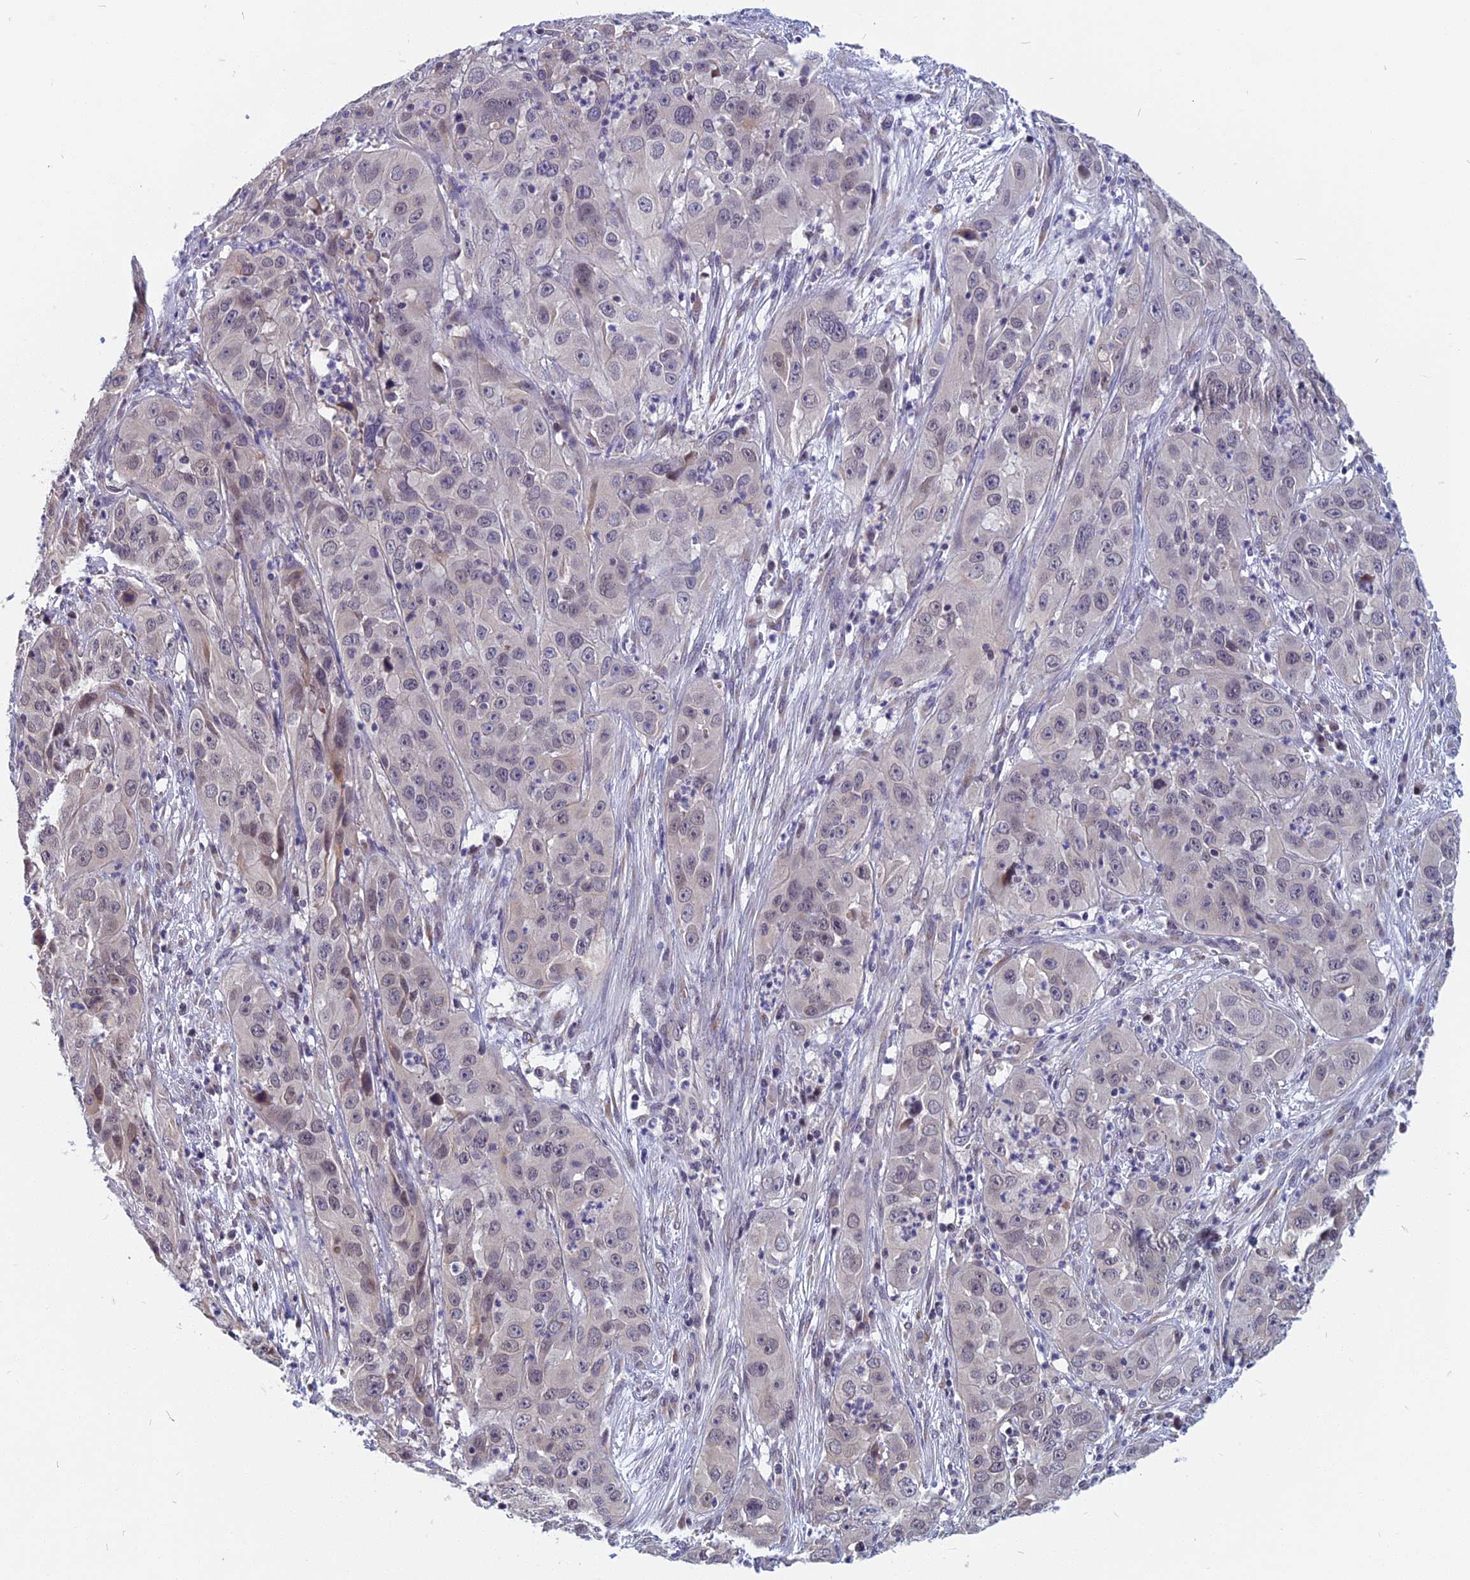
{"staining": {"intensity": "weak", "quantity": "<25%", "location": "nuclear"}, "tissue": "cervical cancer", "cell_type": "Tumor cells", "image_type": "cancer", "snomed": [{"axis": "morphology", "description": "Squamous cell carcinoma, NOS"}, {"axis": "topography", "description": "Cervix"}], "caption": "Immunohistochemistry (IHC) photomicrograph of neoplastic tissue: cervical cancer (squamous cell carcinoma) stained with DAB (3,3'-diaminobenzidine) displays no significant protein positivity in tumor cells. Brightfield microscopy of immunohistochemistry (IHC) stained with DAB (brown) and hematoxylin (blue), captured at high magnification.", "gene": "CCDC113", "patient": {"sex": "female", "age": 32}}